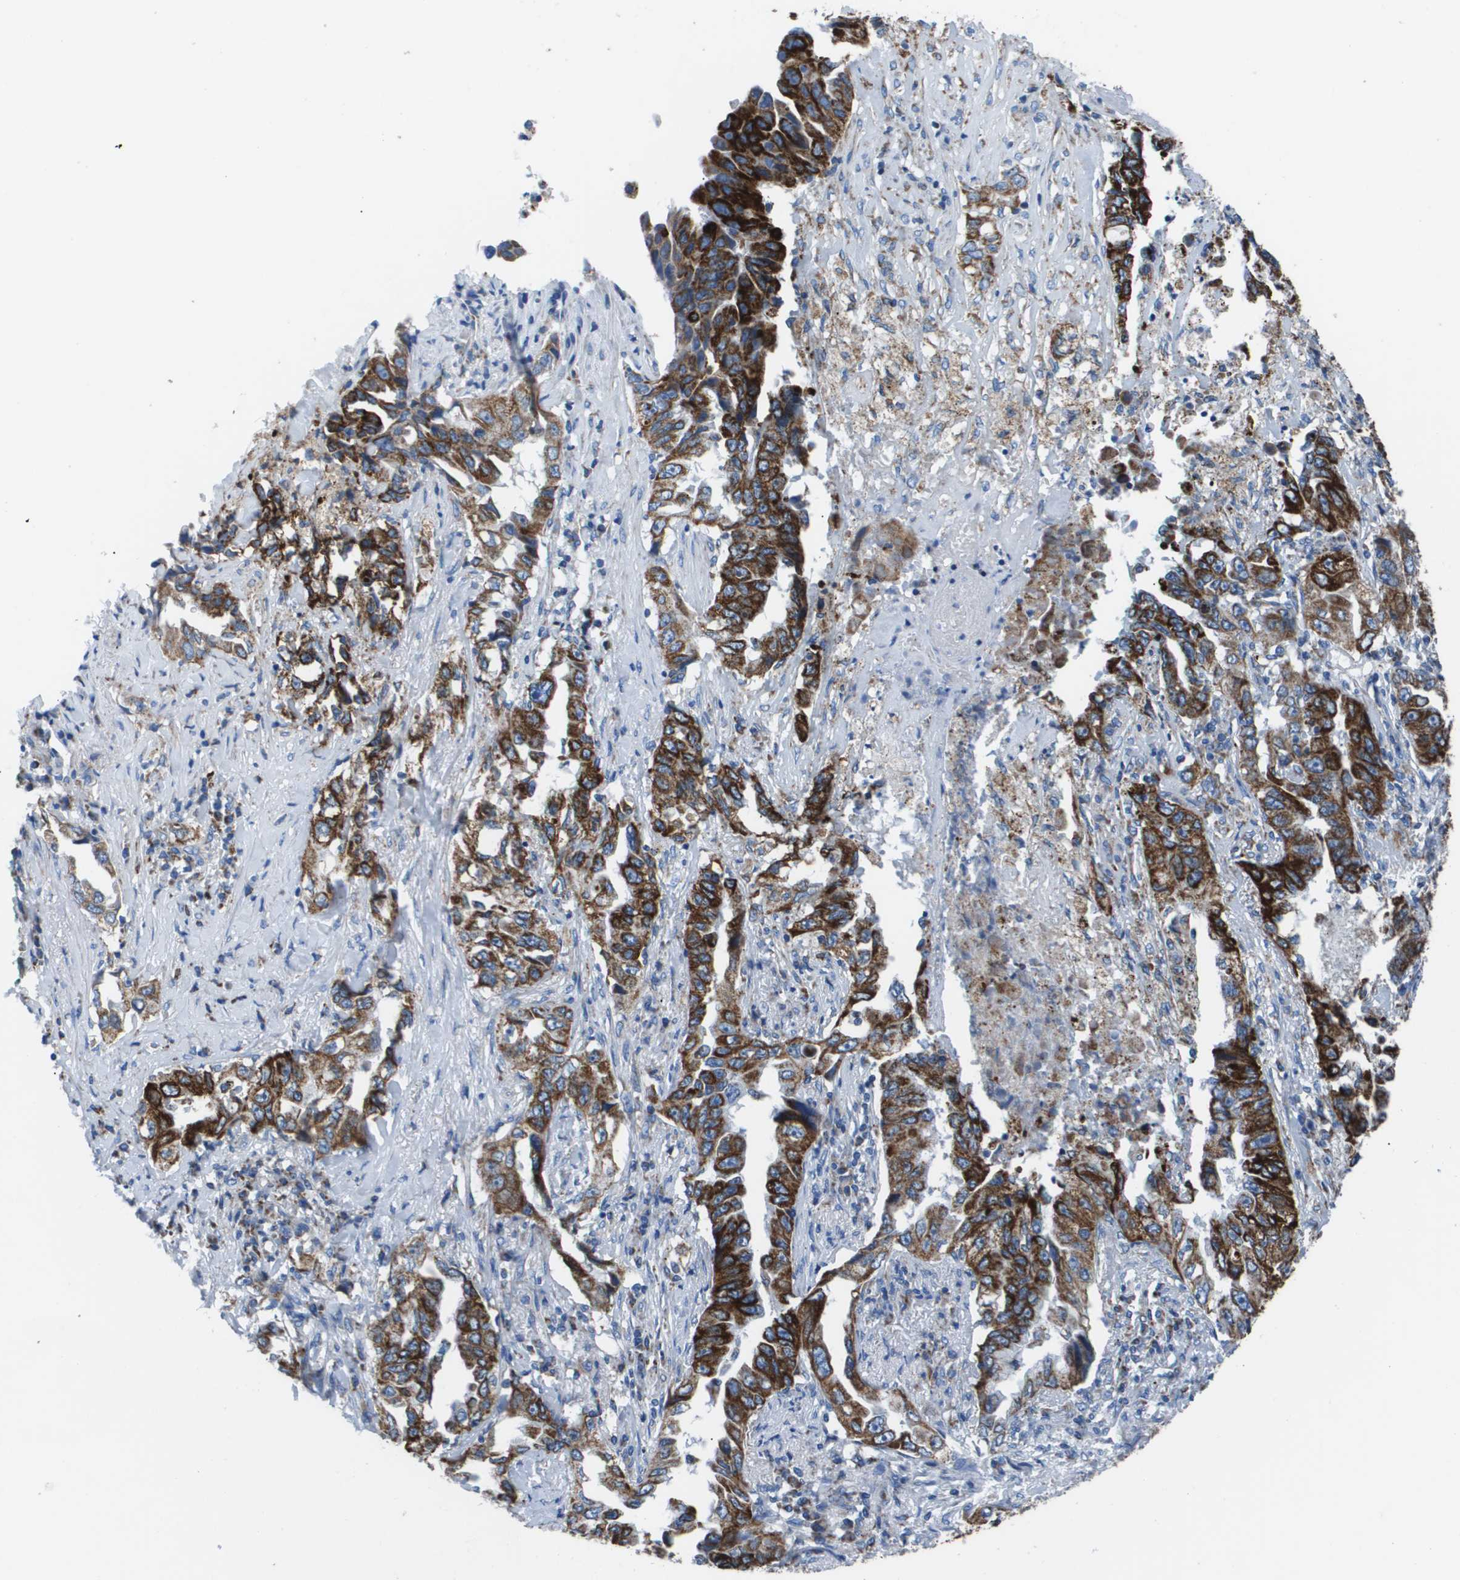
{"staining": {"intensity": "strong", "quantity": ">75%", "location": "cytoplasmic/membranous"}, "tissue": "lung cancer", "cell_type": "Tumor cells", "image_type": "cancer", "snomed": [{"axis": "morphology", "description": "Adenocarcinoma, NOS"}, {"axis": "topography", "description": "Lung"}], "caption": "The image demonstrates immunohistochemical staining of lung adenocarcinoma. There is strong cytoplasmic/membranous expression is identified in about >75% of tumor cells.", "gene": "ZDHHC3", "patient": {"sex": "female", "age": 51}}